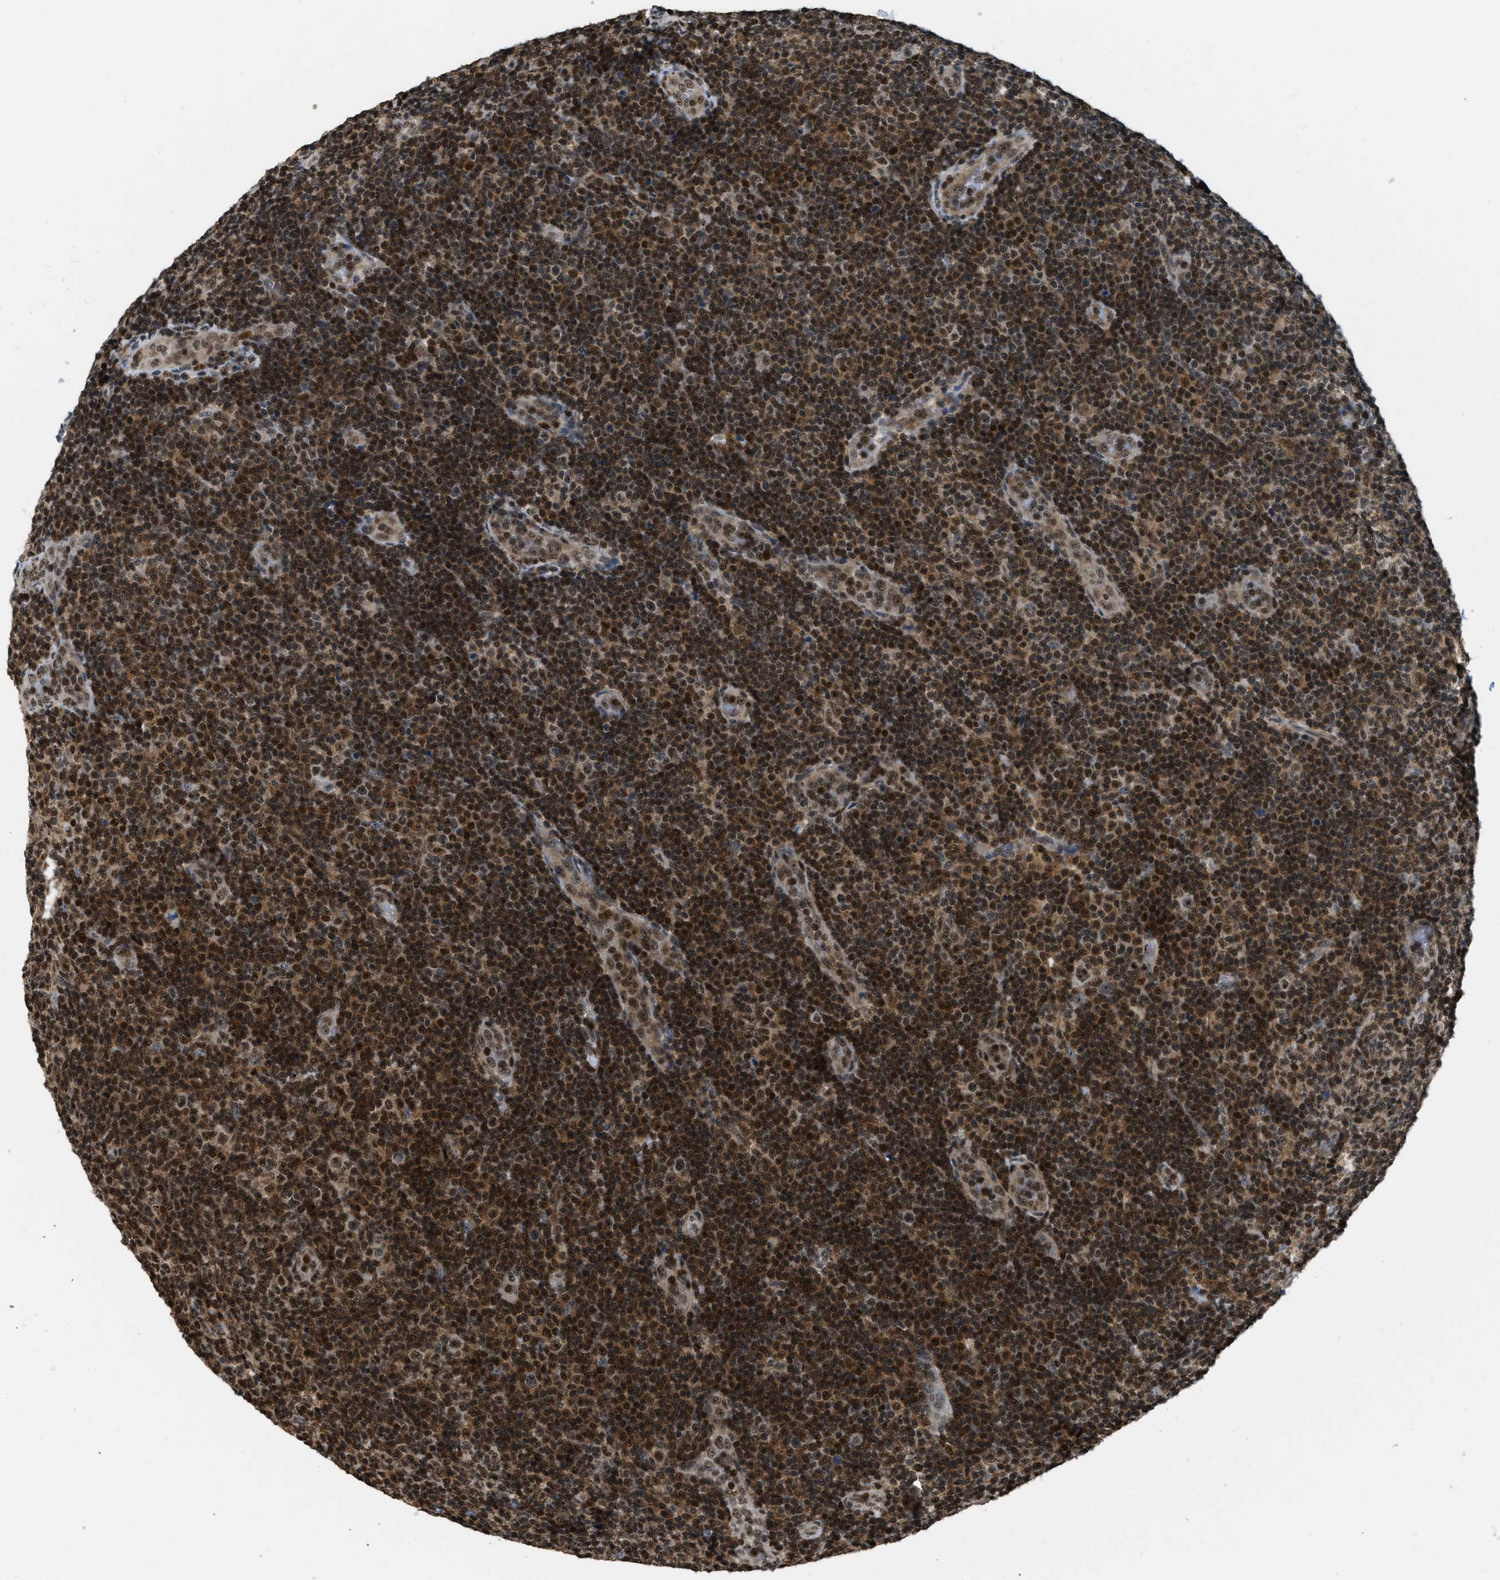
{"staining": {"intensity": "strong", "quantity": ">75%", "location": "cytoplasmic/membranous,nuclear"}, "tissue": "lymphoma", "cell_type": "Tumor cells", "image_type": "cancer", "snomed": [{"axis": "morphology", "description": "Malignant lymphoma, non-Hodgkin's type, Low grade"}, {"axis": "topography", "description": "Lymph node"}], "caption": "Immunohistochemical staining of human lymphoma displays strong cytoplasmic/membranous and nuclear protein staining in approximately >75% of tumor cells. (IHC, brightfield microscopy, high magnification).", "gene": "E2F1", "patient": {"sex": "male", "age": 83}}